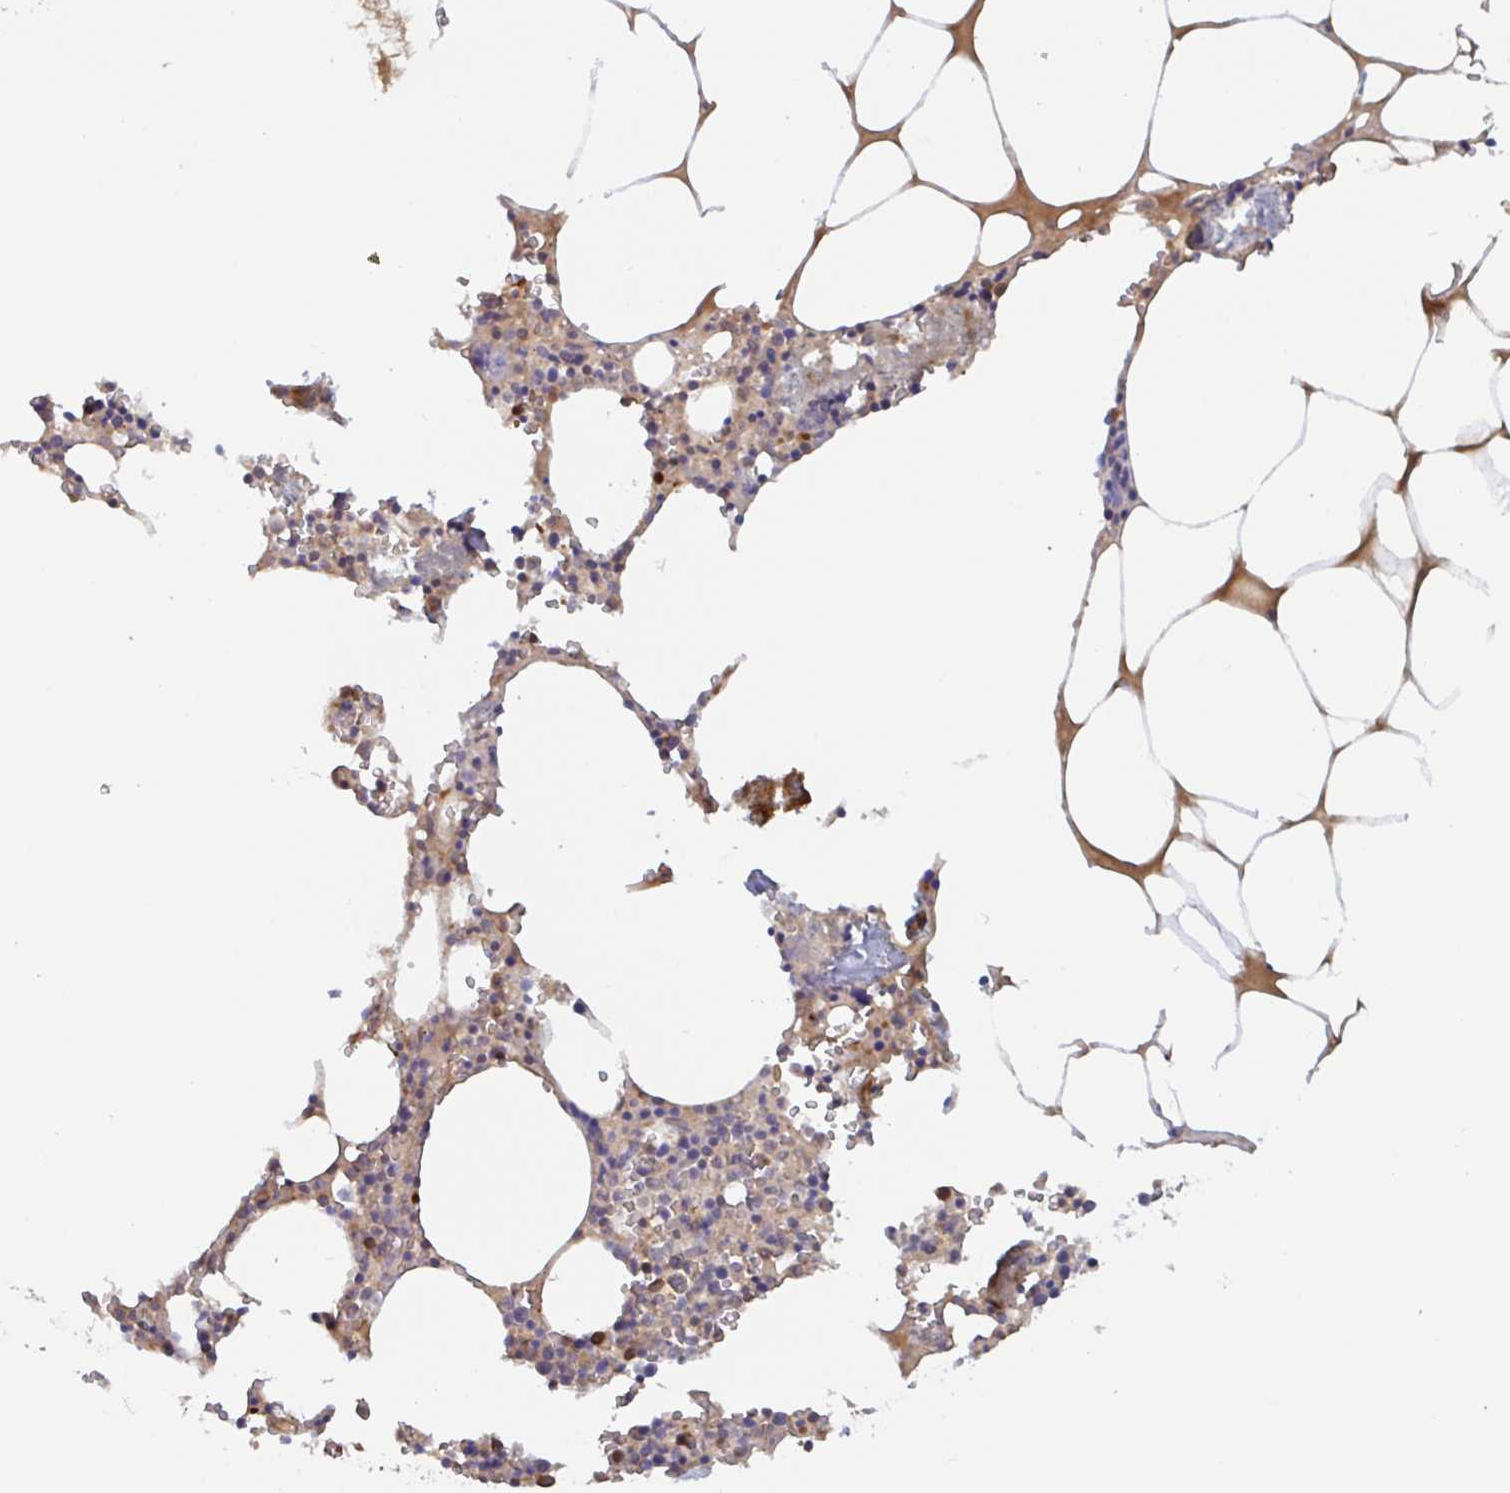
{"staining": {"intensity": "weak", "quantity": "25%-75%", "location": "cytoplasmic/membranous"}, "tissue": "bone marrow", "cell_type": "Hematopoietic cells", "image_type": "normal", "snomed": [{"axis": "morphology", "description": "Normal tissue, NOS"}, {"axis": "topography", "description": "Bone marrow"}], "caption": "A brown stain highlights weak cytoplasmic/membranous positivity of a protein in hematopoietic cells of unremarkable human bone marrow. (Stains: DAB (3,3'-diaminobenzidine) in brown, nuclei in blue, Microscopy: brightfield microscopy at high magnification).", "gene": "OTOP2", "patient": {"sex": "male", "age": 54}}